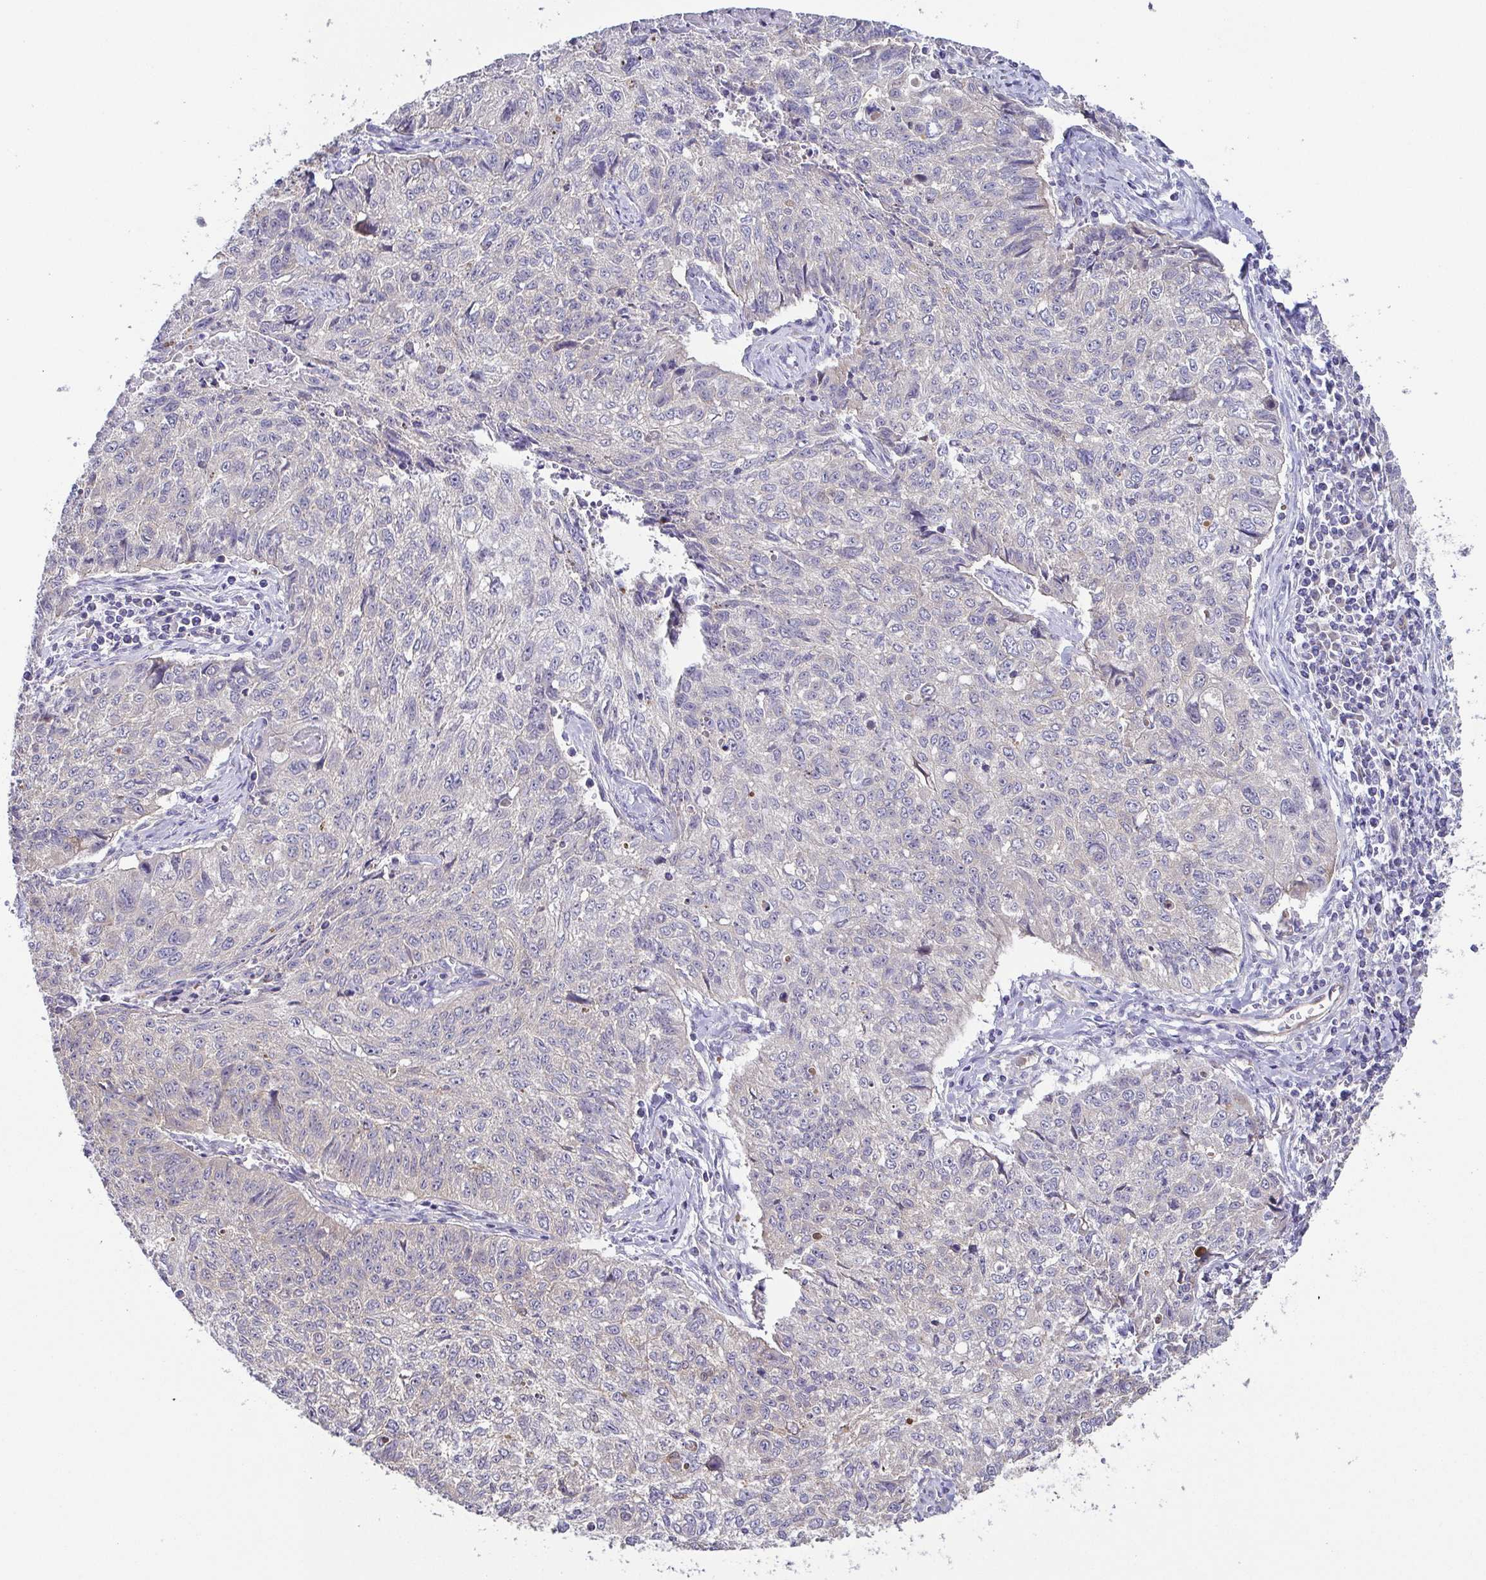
{"staining": {"intensity": "weak", "quantity": "<25%", "location": "cytoplasmic/membranous"}, "tissue": "lung cancer", "cell_type": "Tumor cells", "image_type": "cancer", "snomed": [{"axis": "morphology", "description": "Normal morphology"}, {"axis": "morphology", "description": "Aneuploidy"}, {"axis": "morphology", "description": "Squamous cell carcinoma, NOS"}, {"axis": "topography", "description": "Lymph node"}, {"axis": "topography", "description": "Lung"}], "caption": "This is an immunohistochemistry (IHC) histopathology image of lung cancer. There is no expression in tumor cells.", "gene": "EIF3D", "patient": {"sex": "female", "age": 76}}